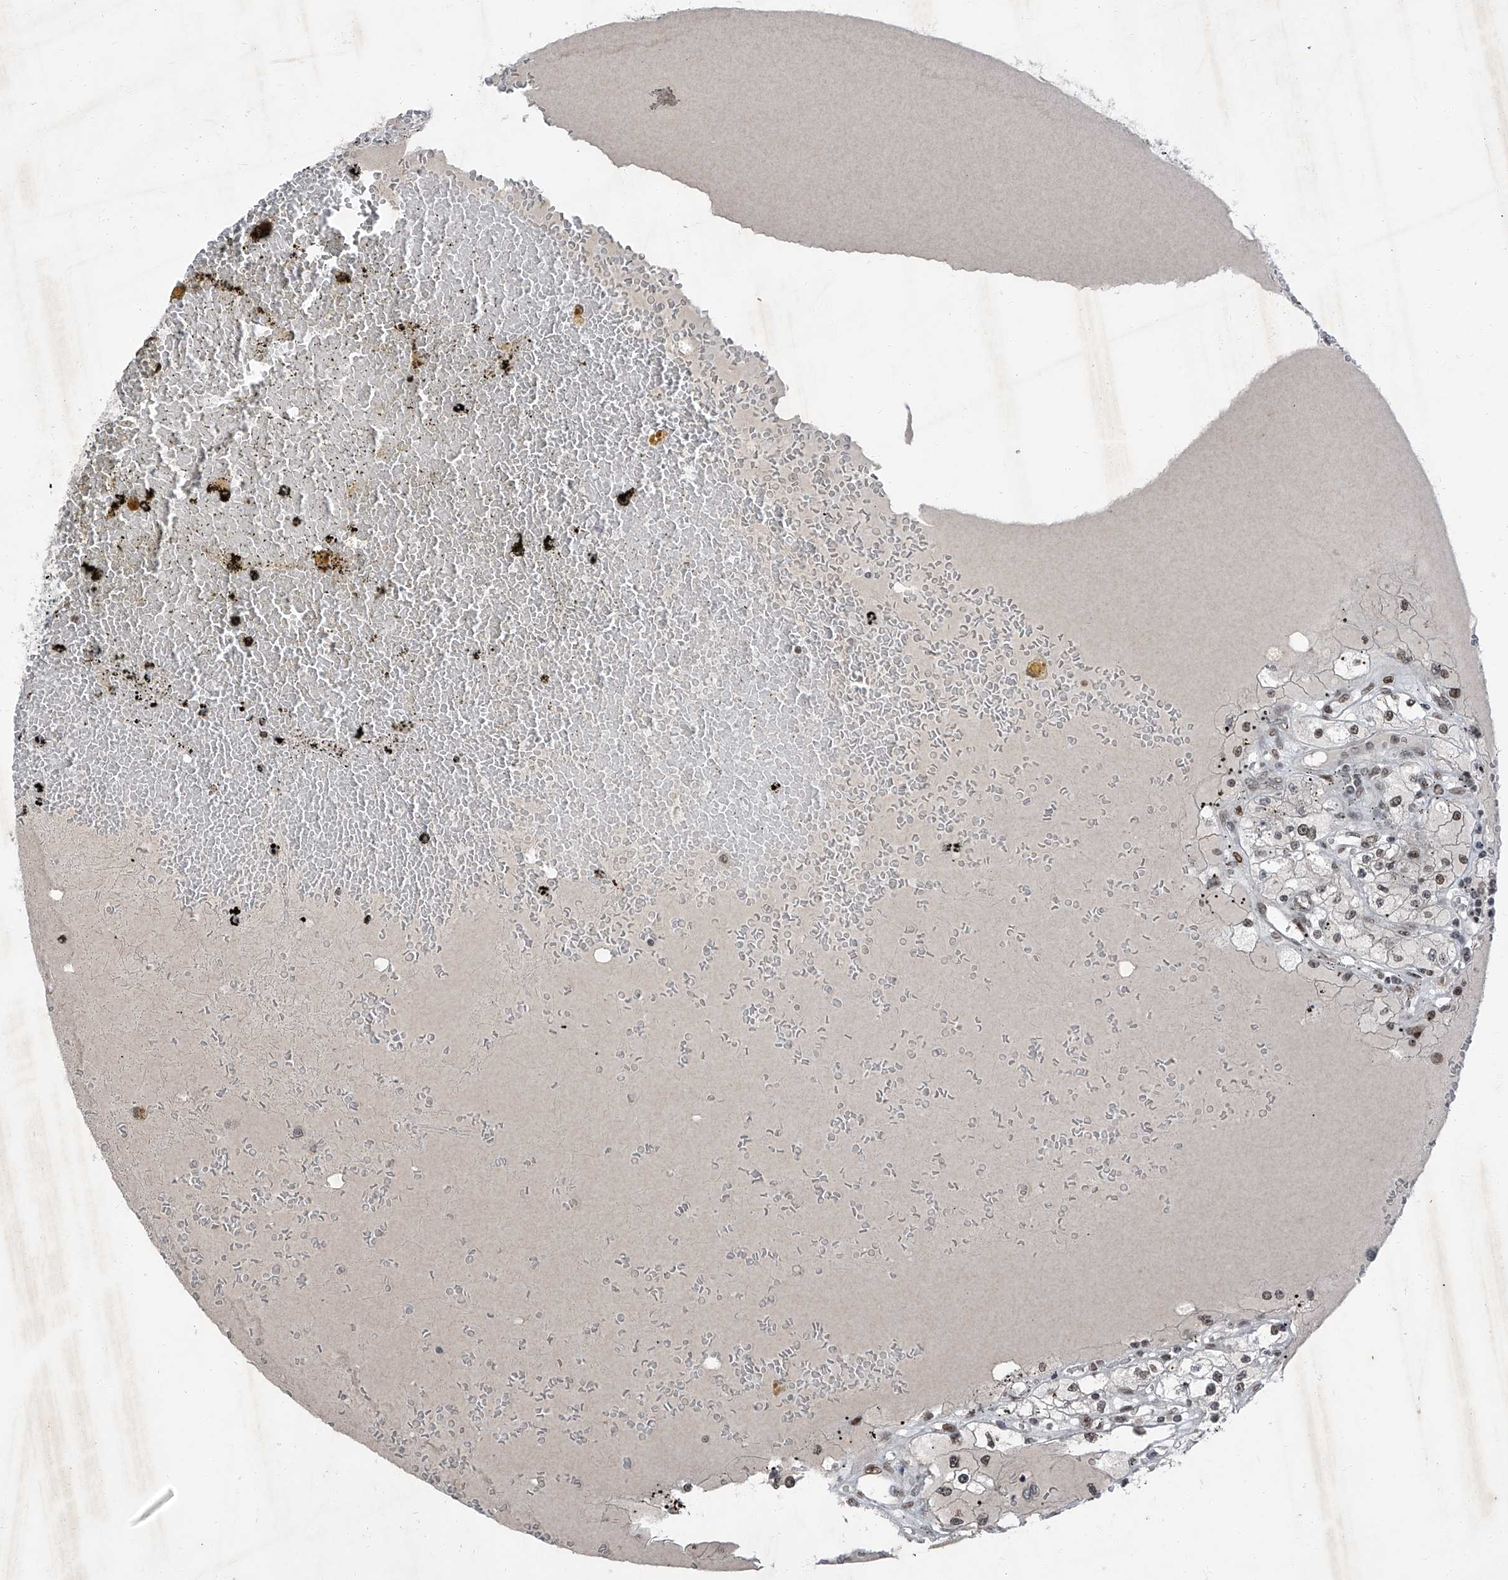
{"staining": {"intensity": "weak", "quantity": "<25%", "location": "nuclear"}, "tissue": "renal cancer", "cell_type": "Tumor cells", "image_type": "cancer", "snomed": [{"axis": "morphology", "description": "Adenocarcinoma, NOS"}, {"axis": "topography", "description": "Kidney"}], "caption": "This is an immunohistochemistry histopathology image of renal cancer (adenocarcinoma). There is no expression in tumor cells.", "gene": "BMI1", "patient": {"sex": "male", "age": 56}}